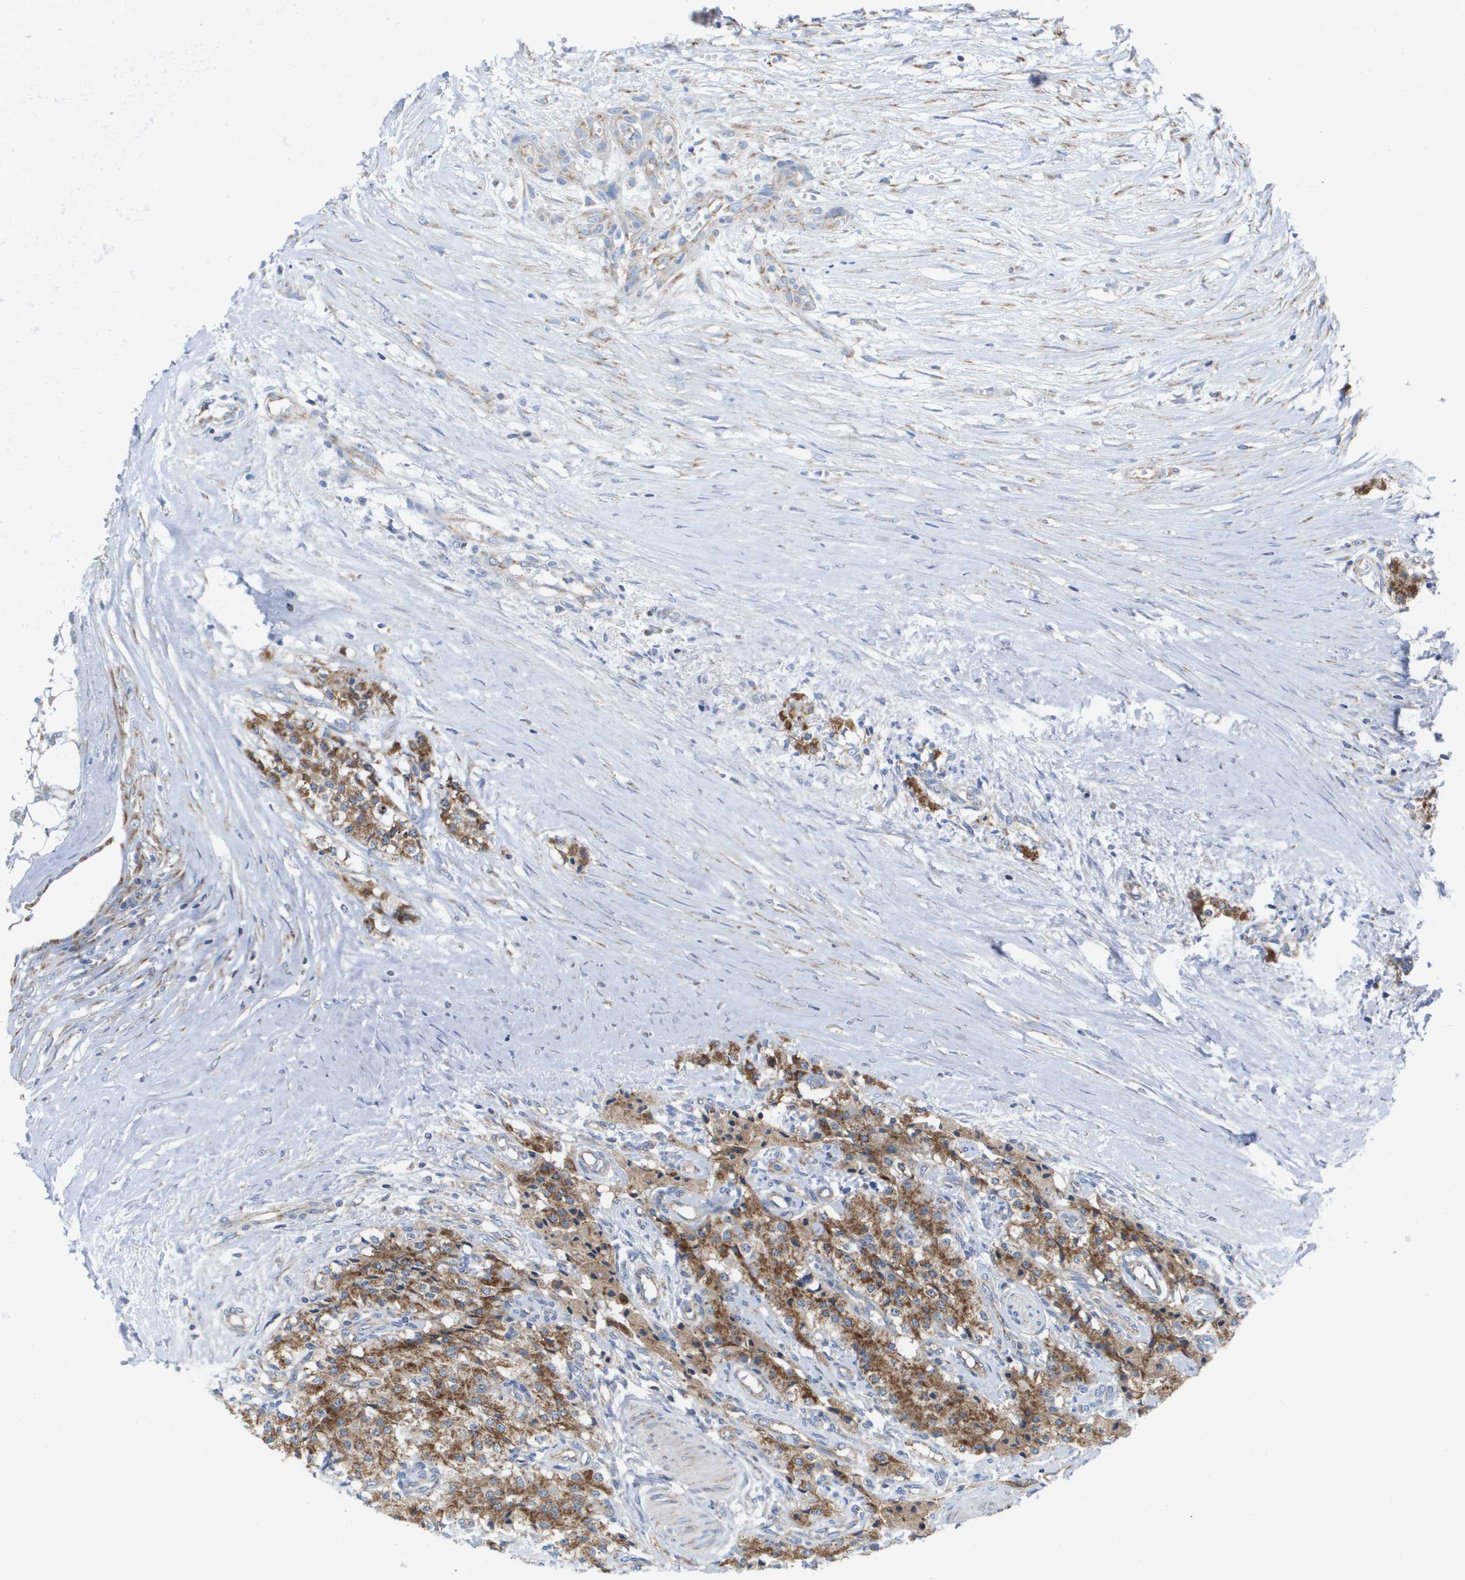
{"staining": {"intensity": "strong", "quantity": ">75%", "location": "cytoplasmic/membranous"}, "tissue": "carcinoid", "cell_type": "Tumor cells", "image_type": "cancer", "snomed": [{"axis": "morphology", "description": "Carcinoid, malignant, NOS"}, {"axis": "topography", "description": "Colon"}], "caption": "IHC photomicrograph of malignant carcinoid stained for a protein (brown), which exhibits high levels of strong cytoplasmic/membranous staining in approximately >75% of tumor cells.", "gene": "FIS1", "patient": {"sex": "female", "age": 52}}